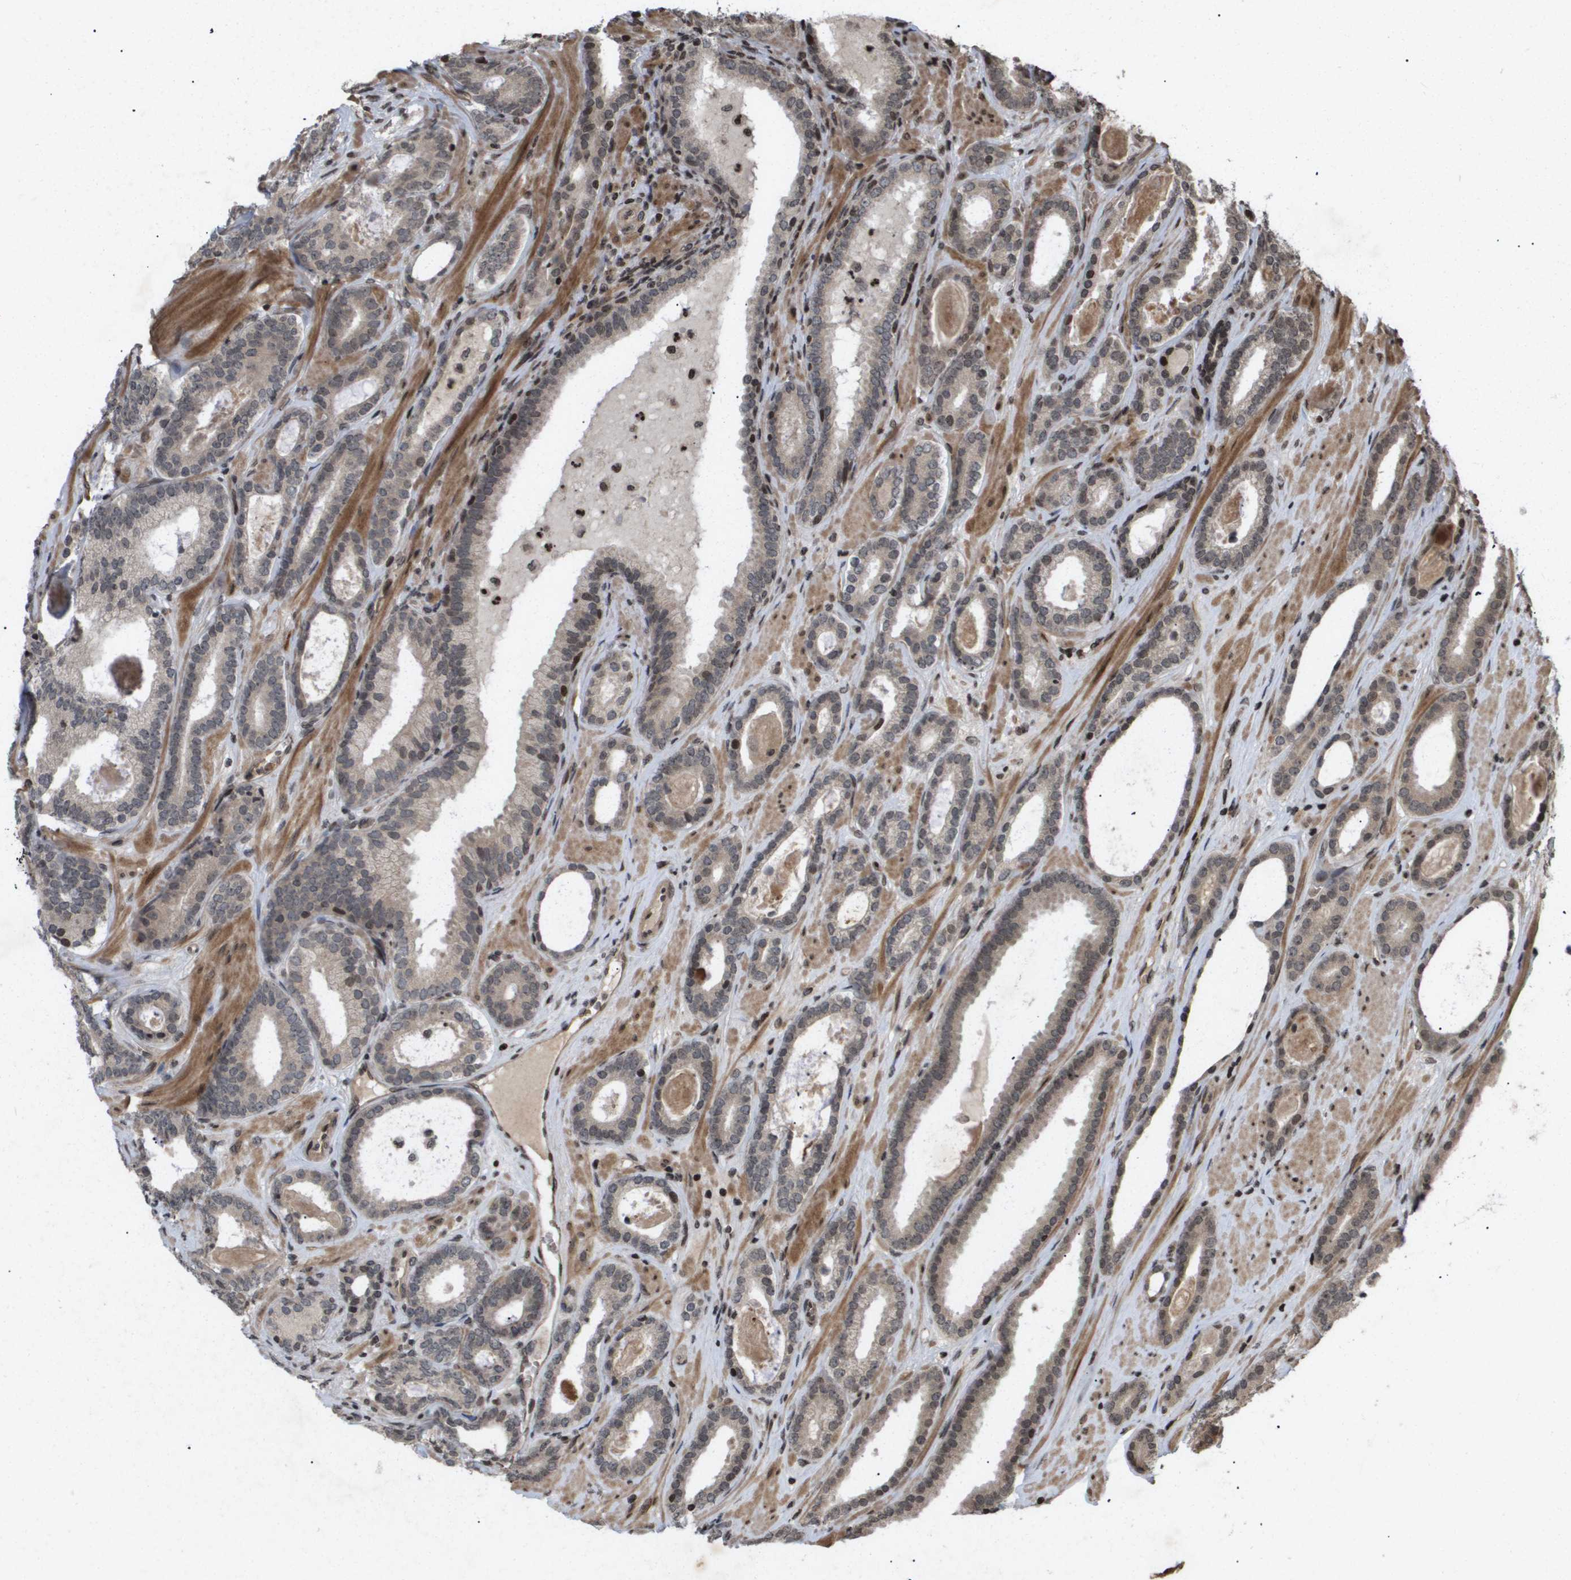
{"staining": {"intensity": "negative", "quantity": "none", "location": "none"}, "tissue": "prostate cancer", "cell_type": "Tumor cells", "image_type": "cancer", "snomed": [{"axis": "morphology", "description": "Adenocarcinoma, High grade"}, {"axis": "topography", "description": "Prostate"}], "caption": "Histopathology image shows no protein expression in tumor cells of prostate high-grade adenocarcinoma tissue.", "gene": "HSPA6", "patient": {"sex": "male", "age": 60}}